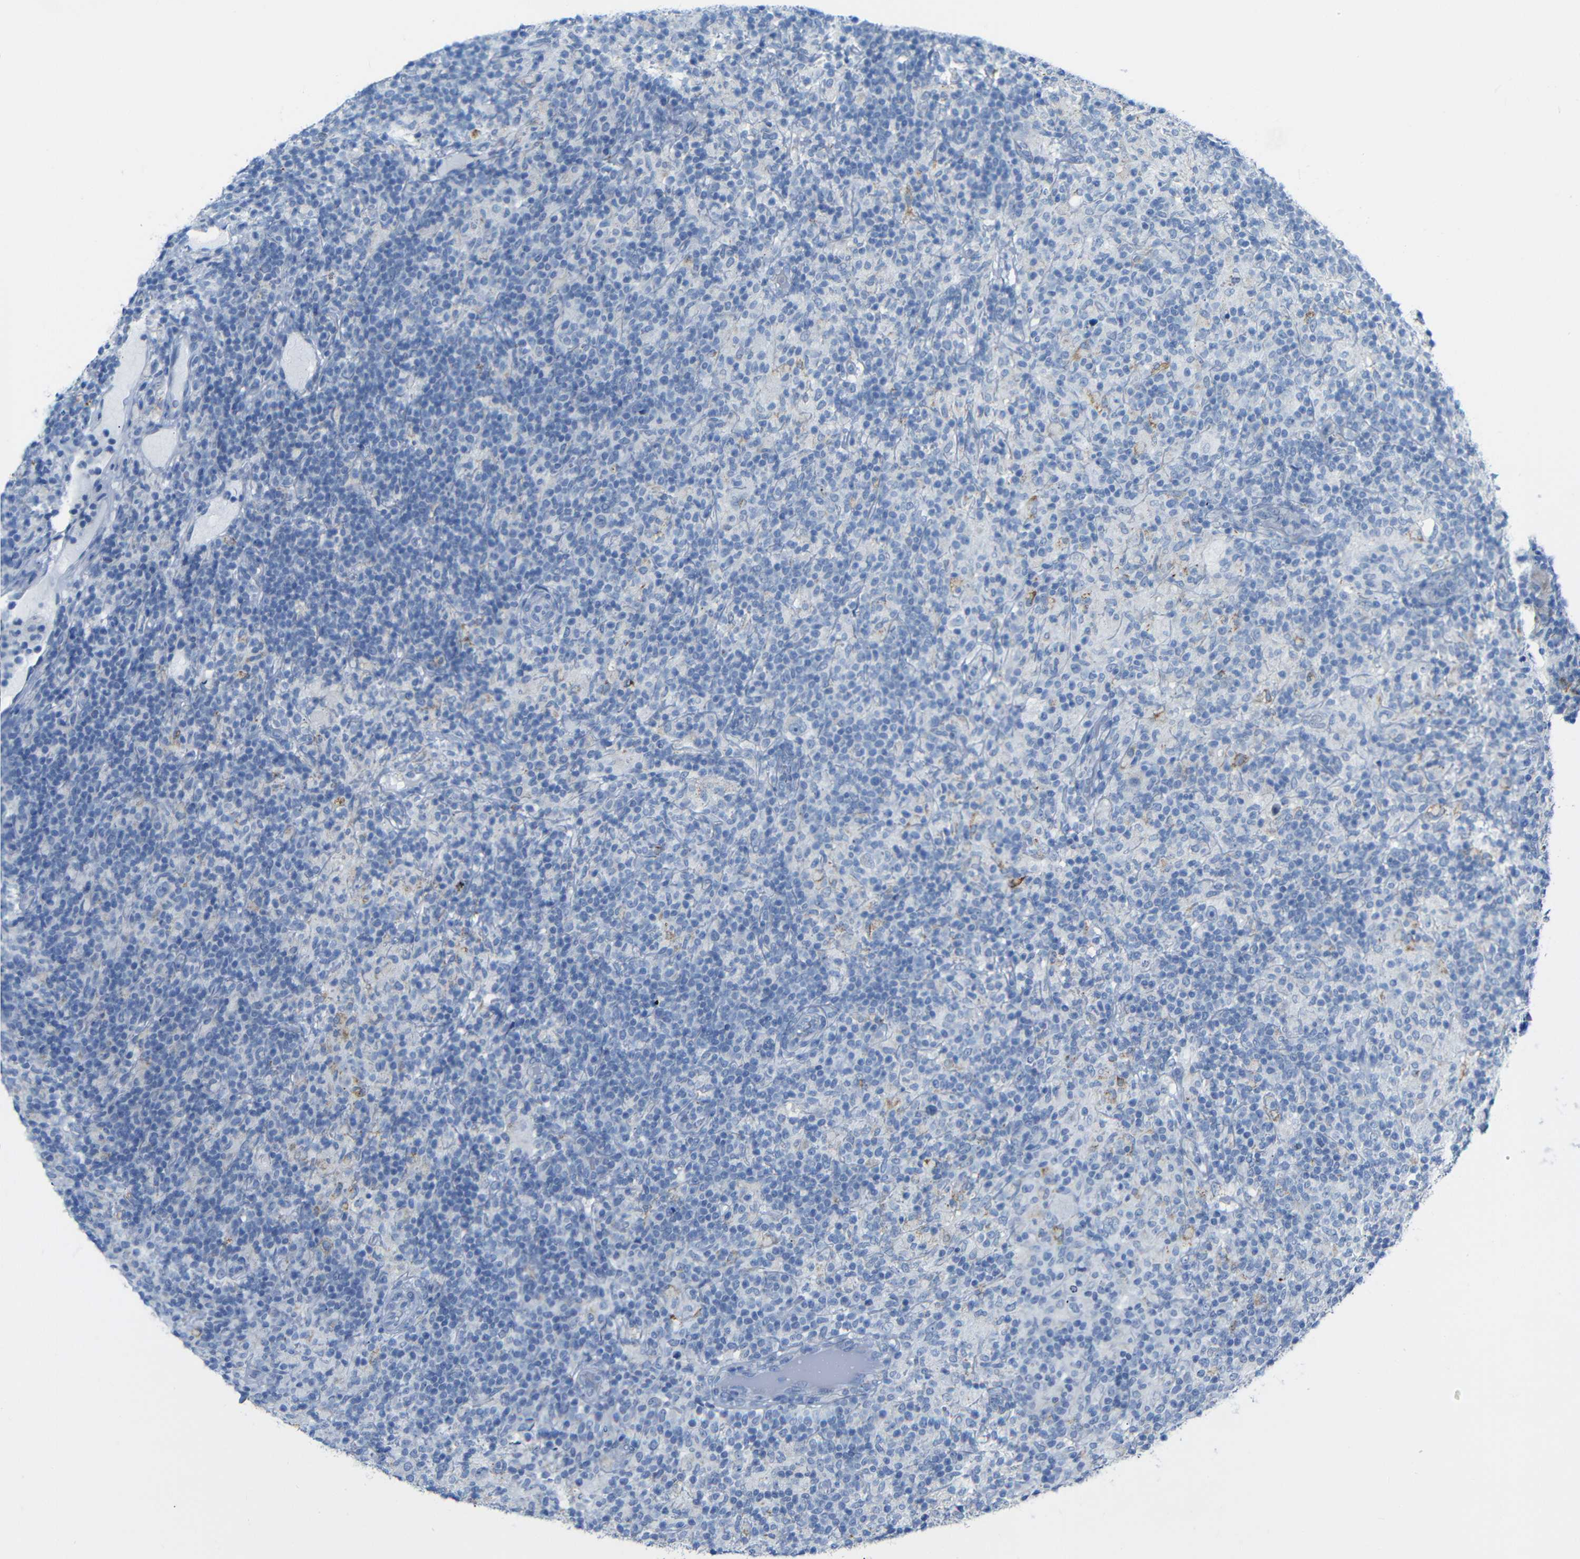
{"staining": {"intensity": "negative", "quantity": "none", "location": "none"}, "tissue": "lymphoma", "cell_type": "Tumor cells", "image_type": "cancer", "snomed": [{"axis": "morphology", "description": "Hodgkin's disease, NOS"}, {"axis": "topography", "description": "Lymph node"}], "caption": "Histopathology image shows no significant protein staining in tumor cells of lymphoma. (IHC, brightfield microscopy, high magnification).", "gene": "C15orf48", "patient": {"sex": "male", "age": 70}}